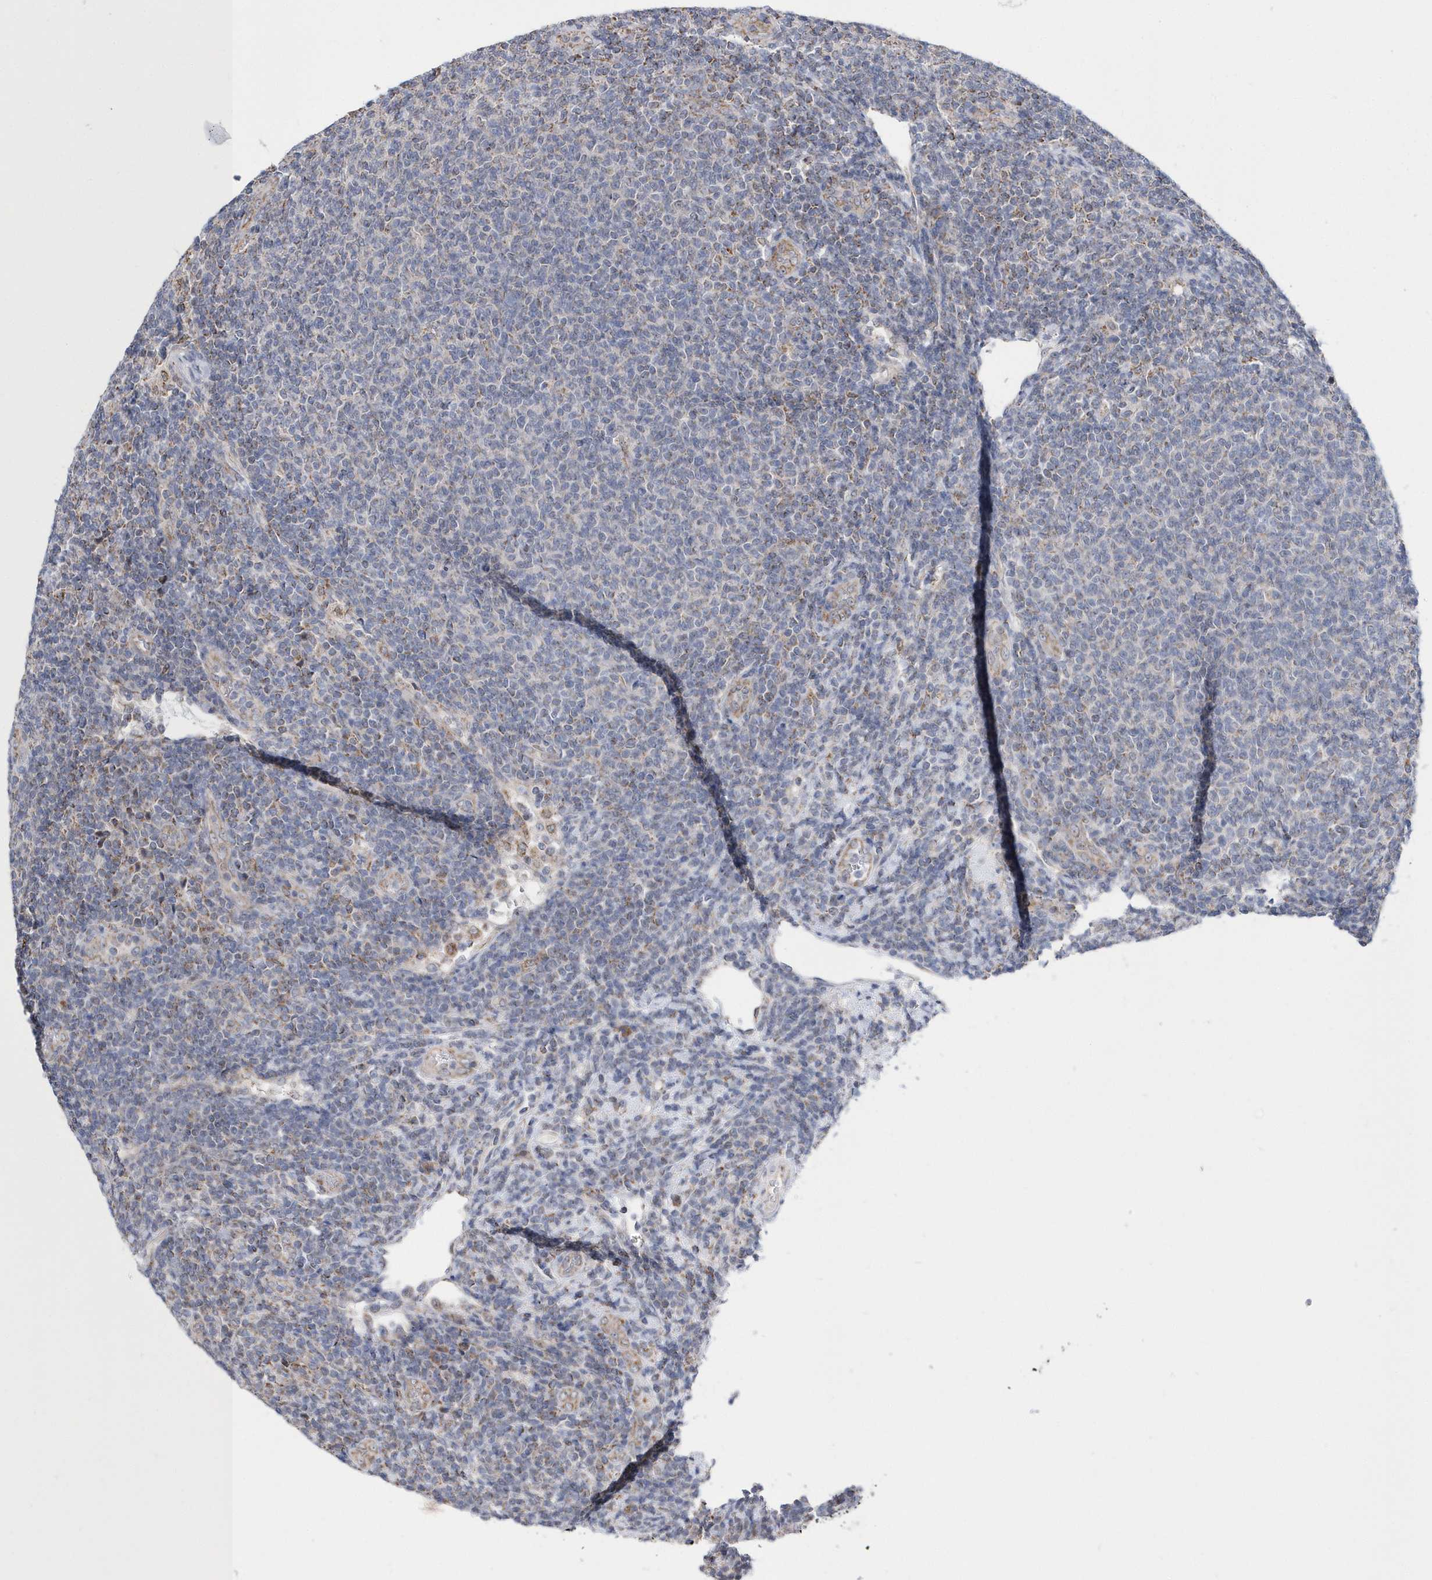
{"staining": {"intensity": "negative", "quantity": "none", "location": "none"}, "tissue": "lymphoma", "cell_type": "Tumor cells", "image_type": "cancer", "snomed": [{"axis": "morphology", "description": "Malignant lymphoma, non-Hodgkin's type, Low grade"}, {"axis": "topography", "description": "Lymph node"}], "caption": "Histopathology image shows no protein positivity in tumor cells of malignant lymphoma, non-Hodgkin's type (low-grade) tissue.", "gene": "SPATA5", "patient": {"sex": "male", "age": 66}}